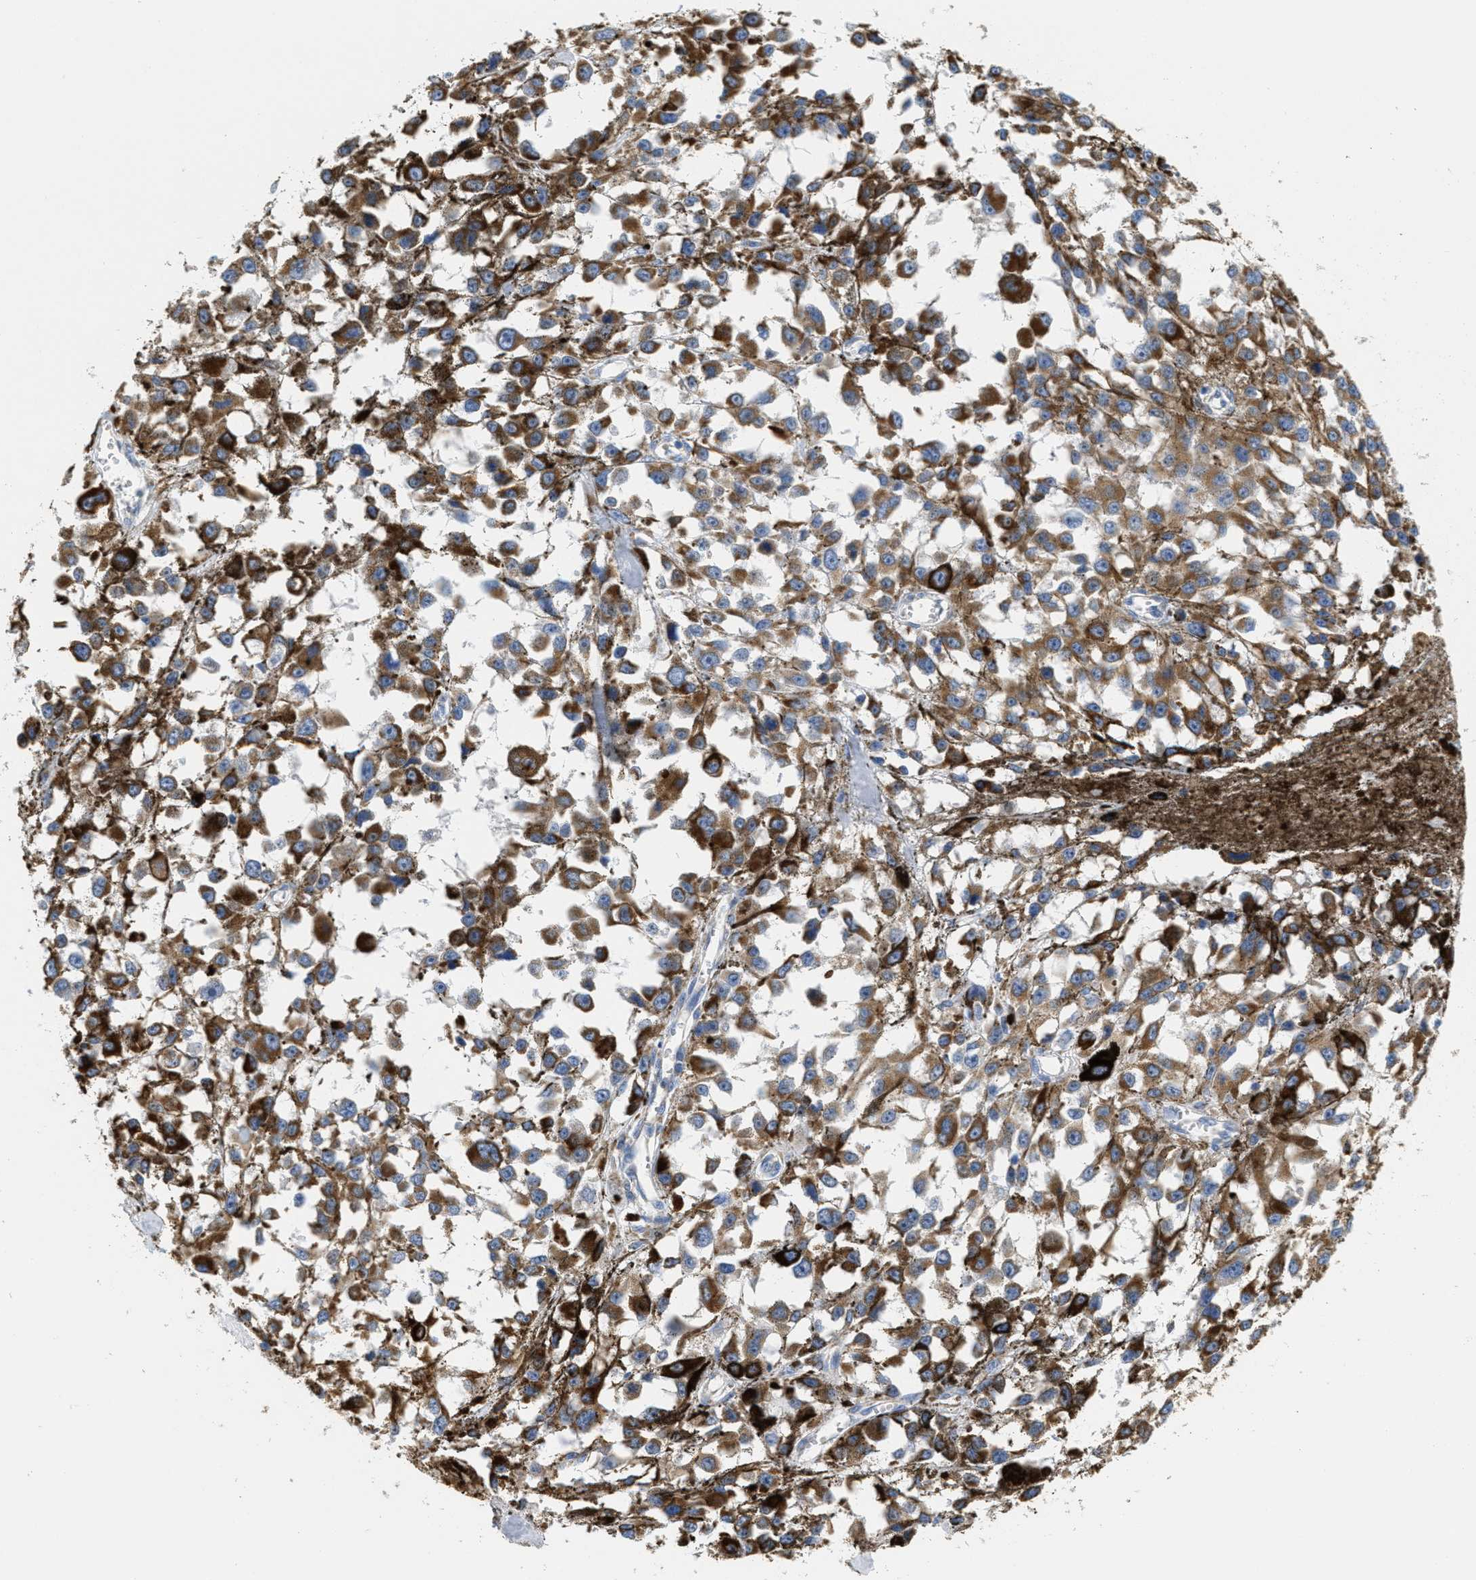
{"staining": {"intensity": "moderate", "quantity": ">75%", "location": "cytoplasmic/membranous"}, "tissue": "melanoma", "cell_type": "Tumor cells", "image_type": "cancer", "snomed": [{"axis": "morphology", "description": "Malignant melanoma, Metastatic site"}, {"axis": "topography", "description": "Lymph node"}], "caption": "Human melanoma stained for a protein (brown) reveals moderate cytoplasmic/membranous positive positivity in about >75% of tumor cells.", "gene": "KCNJ5", "patient": {"sex": "male", "age": 59}}